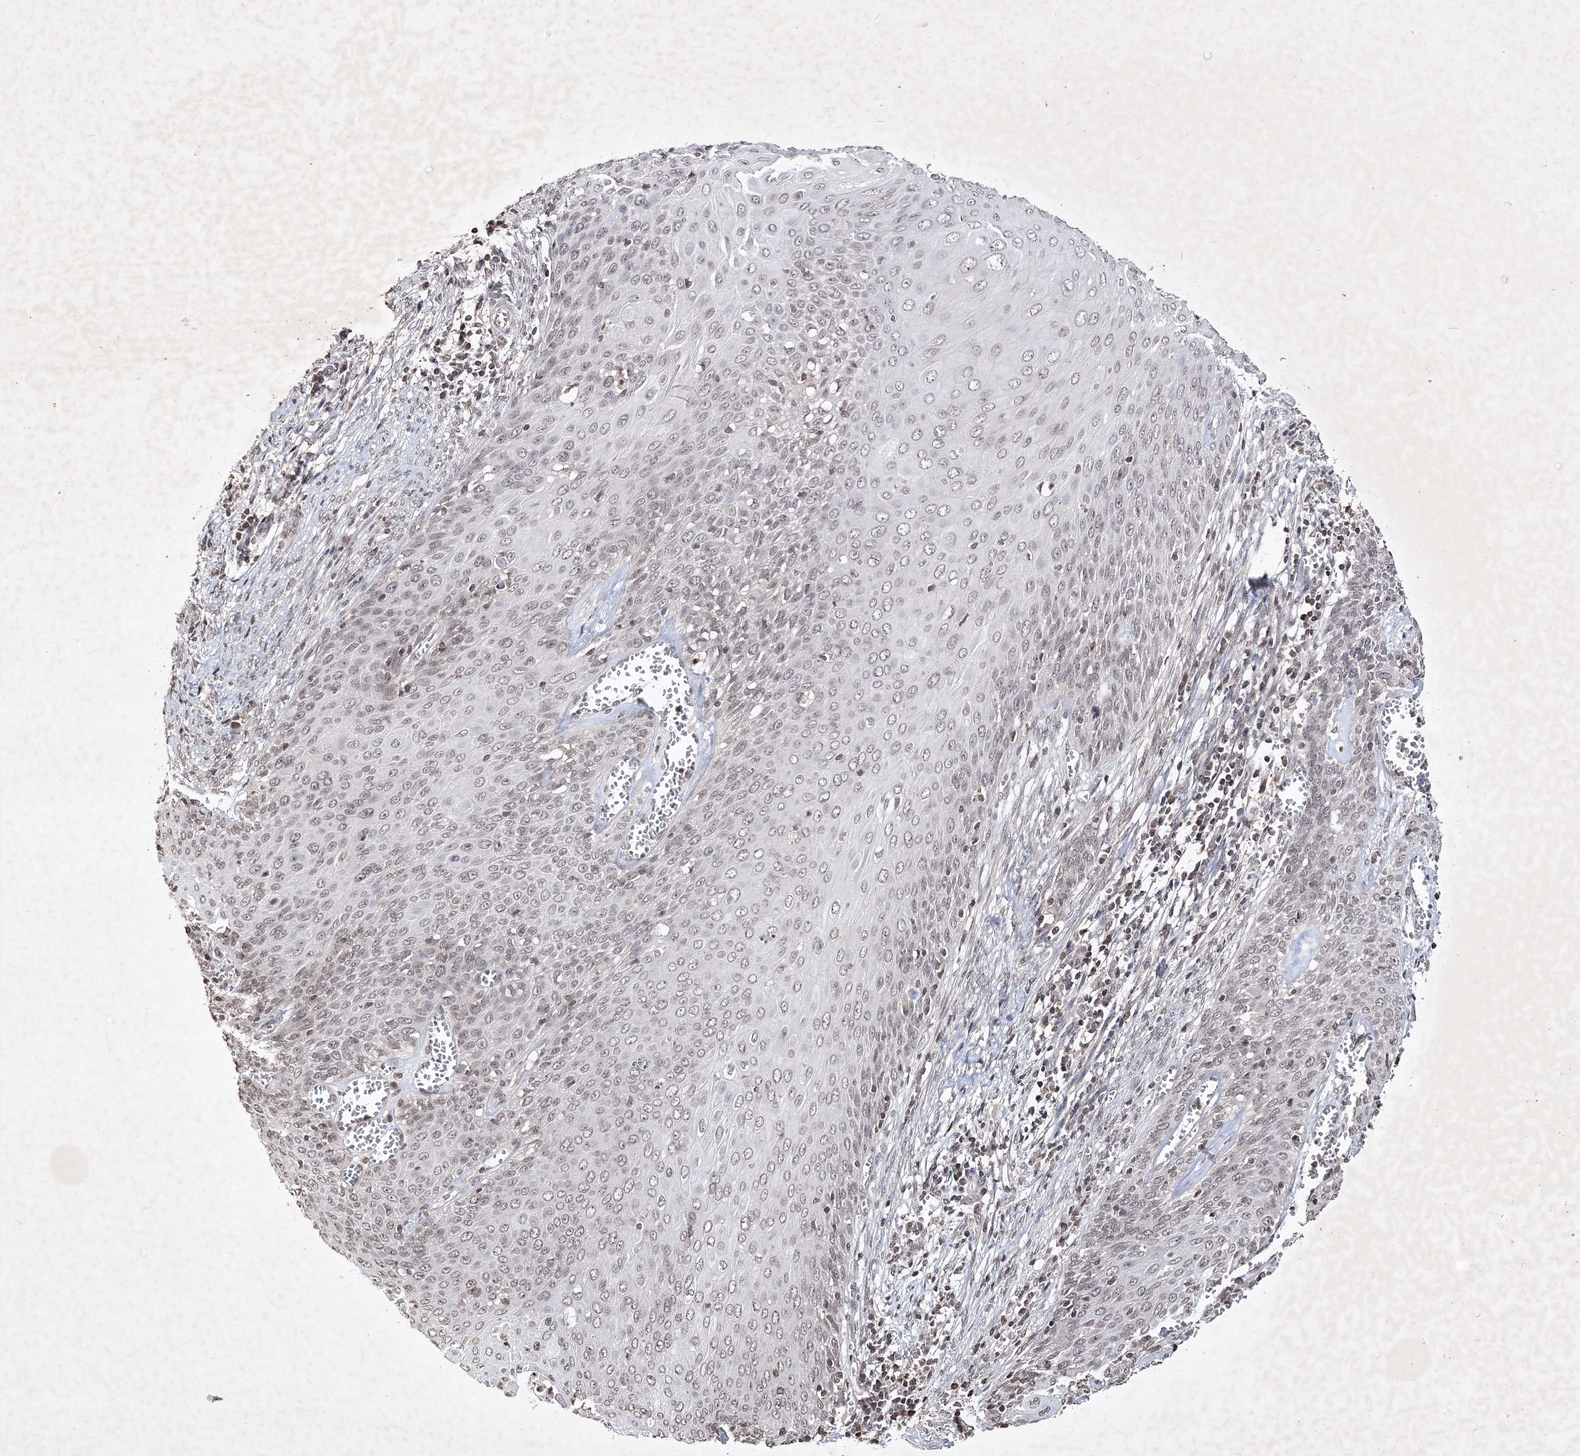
{"staining": {"intensity": "weak", "quantity": "25%-75%", "location": "nuclear"}, "tissue": "cervical cancer", "cell_type": "Tumor cells", "image_type": "cancer", "snomed": [{"axis": "morphology", "description": "Squamous cell carcinoma, NOS"}, {"axis": "topography", "description": "Cervix"}], "caption": "Immunohistochemical staining of human cervical squamous cell carcinoma exhibits low levels of weak nuclear positivity in approximately 25%-75% of tumor cells. (DAB (3,3'-diaminobenzidine) = brown stain, brightfield microscopy at high magnification).", "gene": "SOWAHB", "patient": {"sex": "female", "age": 39}}